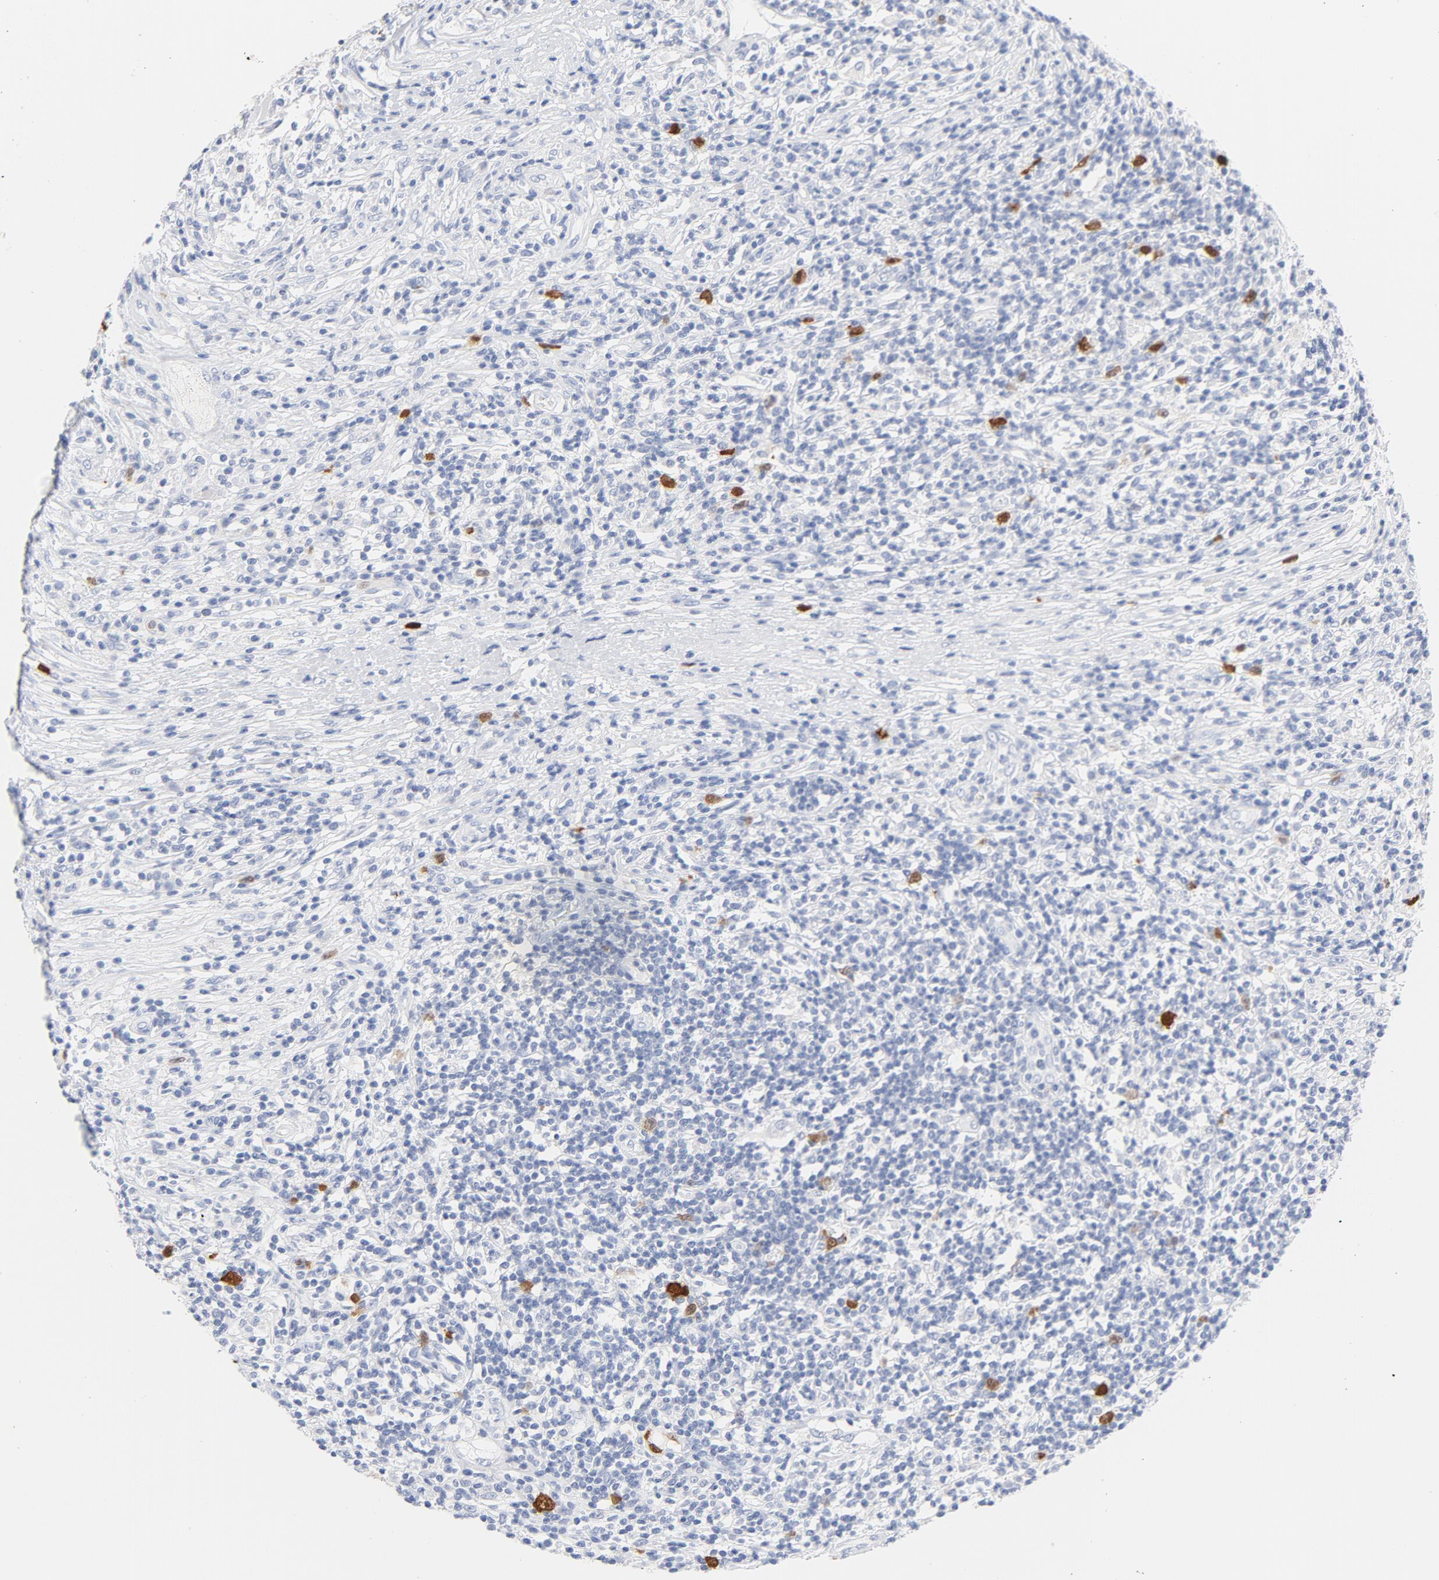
{"staining": {"intensity": "strong", "quantity": "<25%", "location": "cytoplasmic/membranous,nuclear"}, "tissue": "lymphoma", "cell_type": "Tumor cells", "image_type": "cancer", "snomed": [{"axis": "morphology", "description": "Malignant lymphoma, non-Hodgkin's type, High grade"}, {"axis": "topography", "description": "Lymph node"}], "caption": "Human malignant lymphoma, non-Hodgkin's type (high-grade) stained for a protein (brown) reveals strong cytoplasmic/membranous and nuclear positive staining in about <25% of tumor cells.", "gene": "CDC20", "patient": {"sex": "female", "age": 84}}